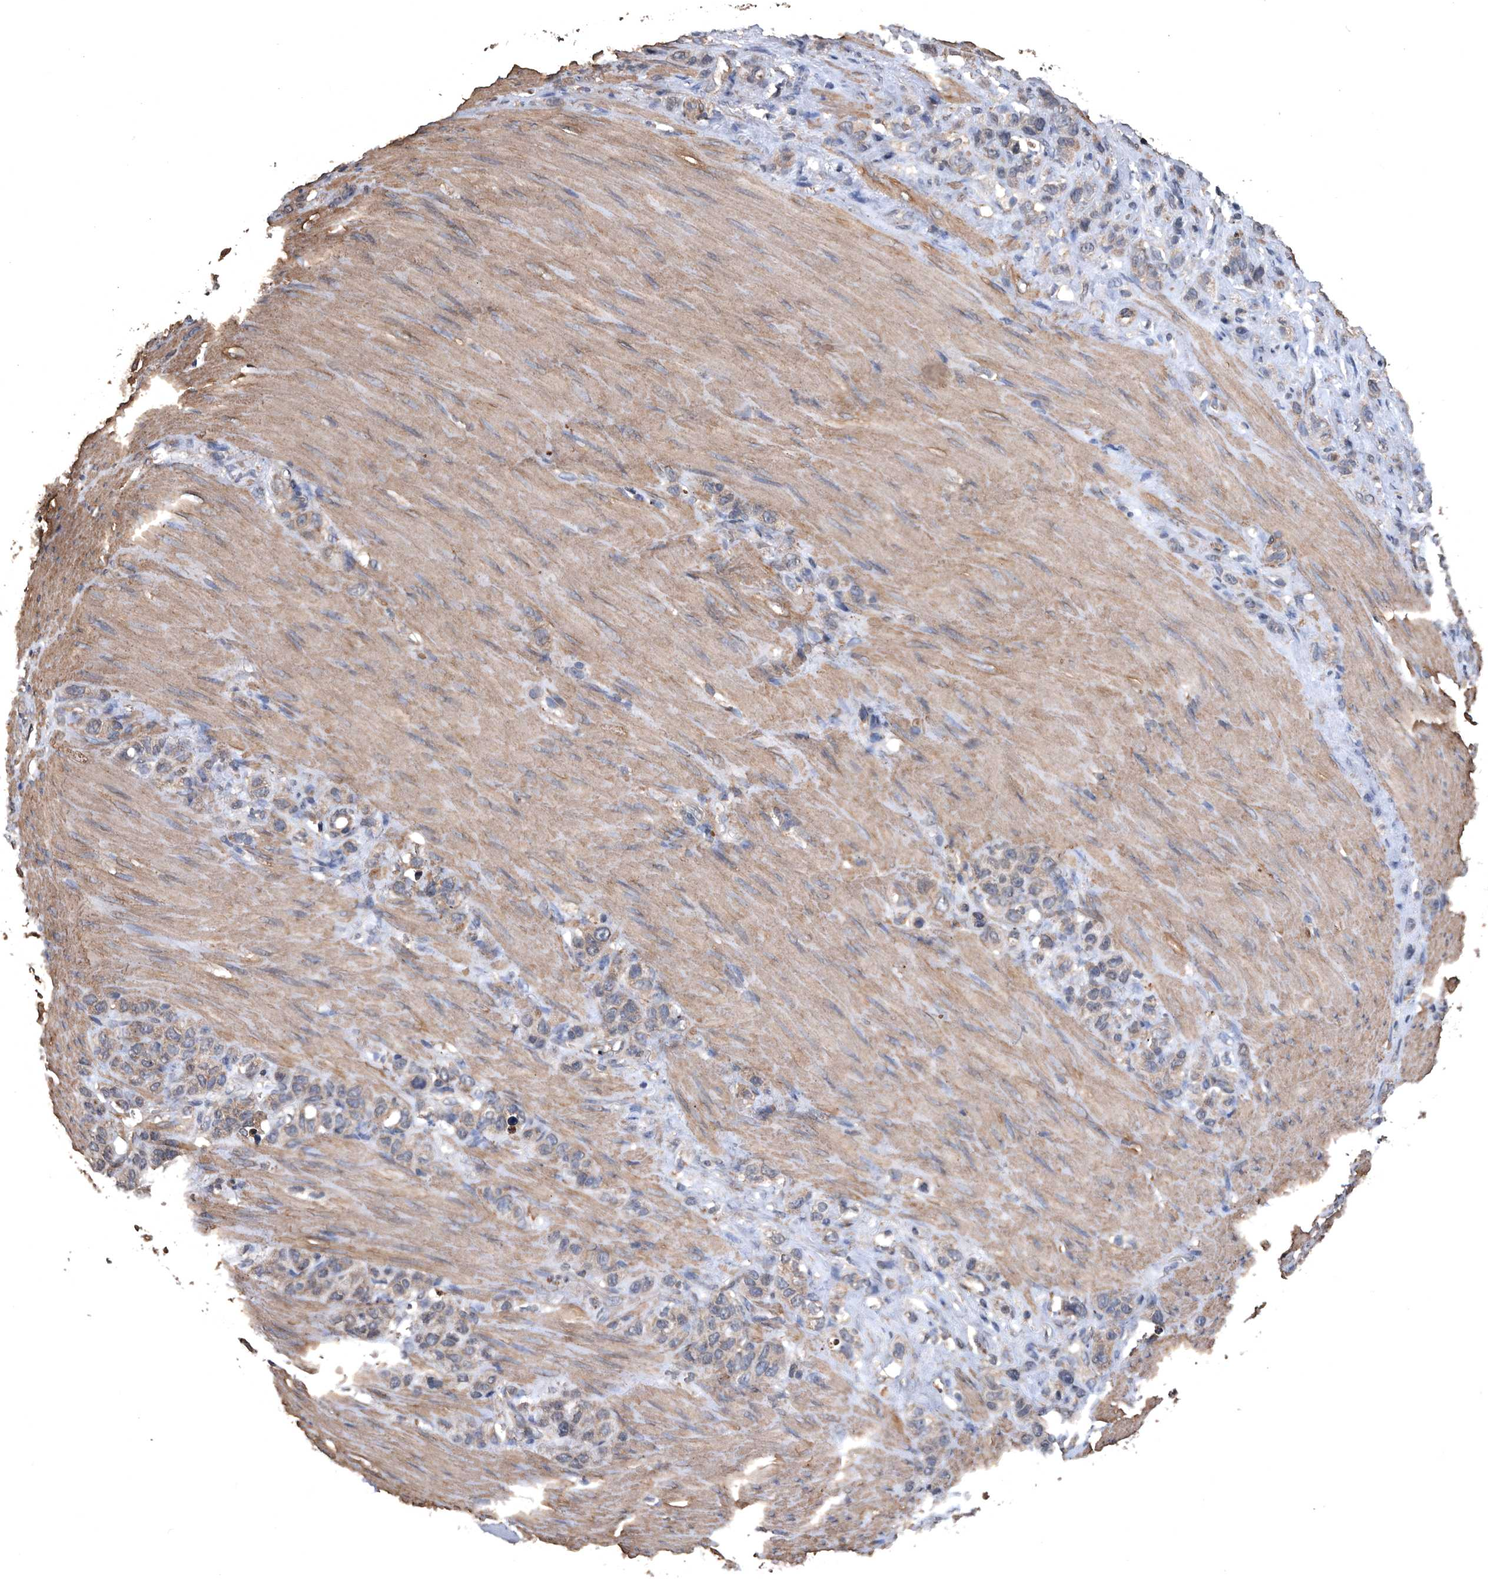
{"staining": {"intensity": "weak", "quantity": "25%-75%", "location": "cytoplasmic/membranous"}, "tissue": "stomach cancer", "cell_type": "Tumor cells", "image_type": "cancer", "snomed": [{"axis": "morphology", "description": "Normal tissue, NOS"}, {"axis": "morphology", "description": "Adenocarcinoma, NOS"}, {"axis": "morphology", "description": "Adenocarcinoma, High grade"}, {"axis": "topography", "description": "Stomach, upper"}, {"axis": "topography", "description": "Stomach"}], "caption": "A histopathology image of adenocarcinoma (stomach) stained for a protein exhibits weak cytoplasmic/membranous brown staining in tumor cells.", "gene": "NRBP1", "patient": {"sex": "female", "age": 65}}